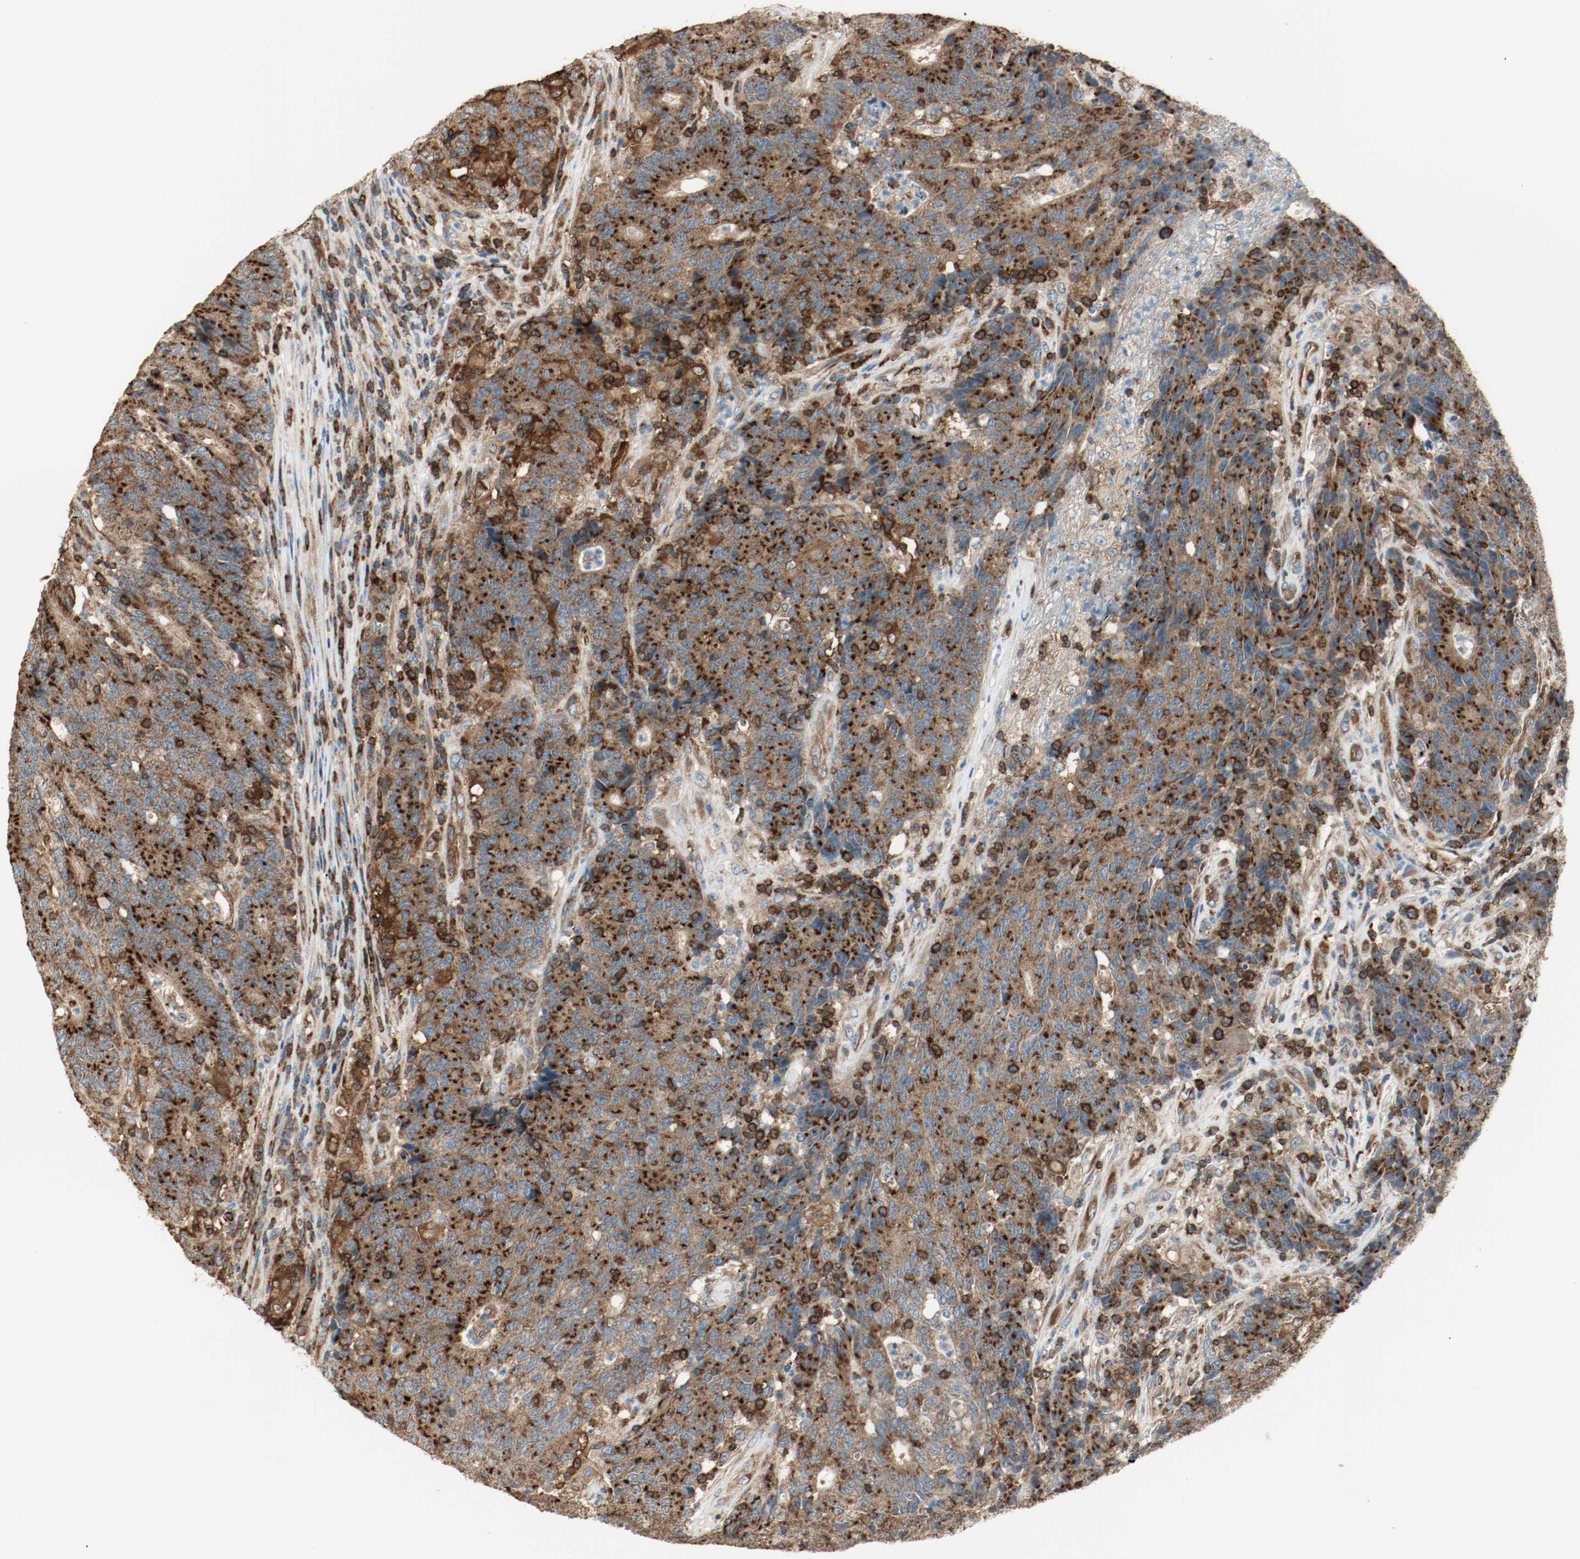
{"staining": {"intensity": "strong", "quantity": ">75%", "location": "cytoplasmic/membranous"}, "tissue": "colorectal cancer", "cell_type": "Tumor cells", "image_type": "cancer", "snomed": [{"axis": "morphology", "description": "Normal tissue, NOS"}, {"axis": "morphology", "description": "Adenocarcinoma, NOS"}, {"axis": "topography", "description": "Colon"}], "caption": "Immunohistochemical staining of colorectal cancer (adenocarcinoma) reveals high levels of strong cytoplasmic/membranous protein staining in approximately >75% of tumor cells.", "gene": "PLCG1", "patient": {"sex": "female", "age": 75}}